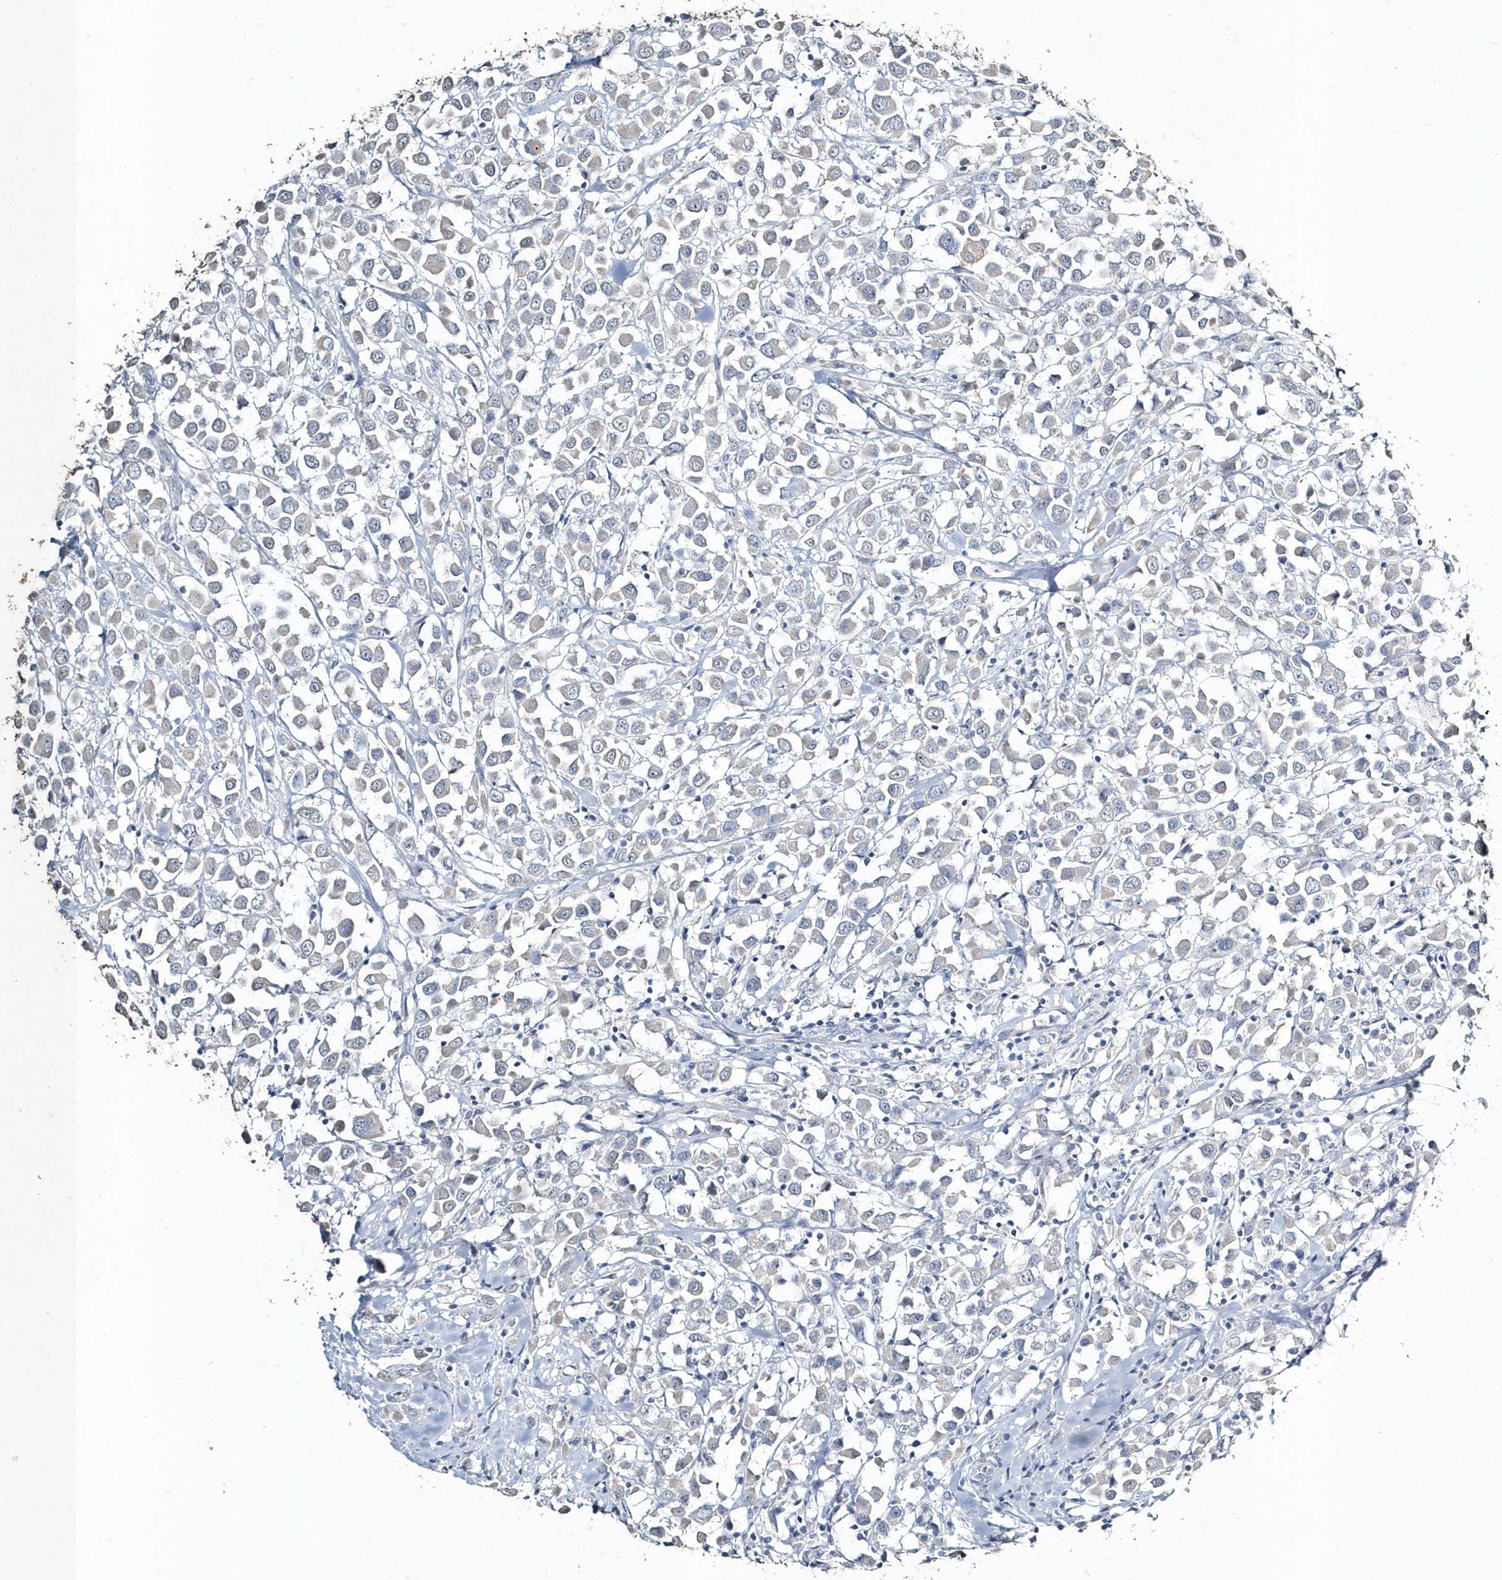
{"staining": {"intensity": "negative", "quantity": "none", "location": "none"}, "tissue": "breast cancer", "cell_type": "Tumor cells", "image_type": "cancer", "snomed": [{"axis": "morphology", "description": "Duct carcinoma"}, {"axis": "topography", "description": "Breast"}], "caption": "Immunohistochemical staining of breast infiltrating ductal carcinoma displays no significant staining in tumor cells.", "gene": "MYOT", "patient": {"sex": "female", "age": 61}}